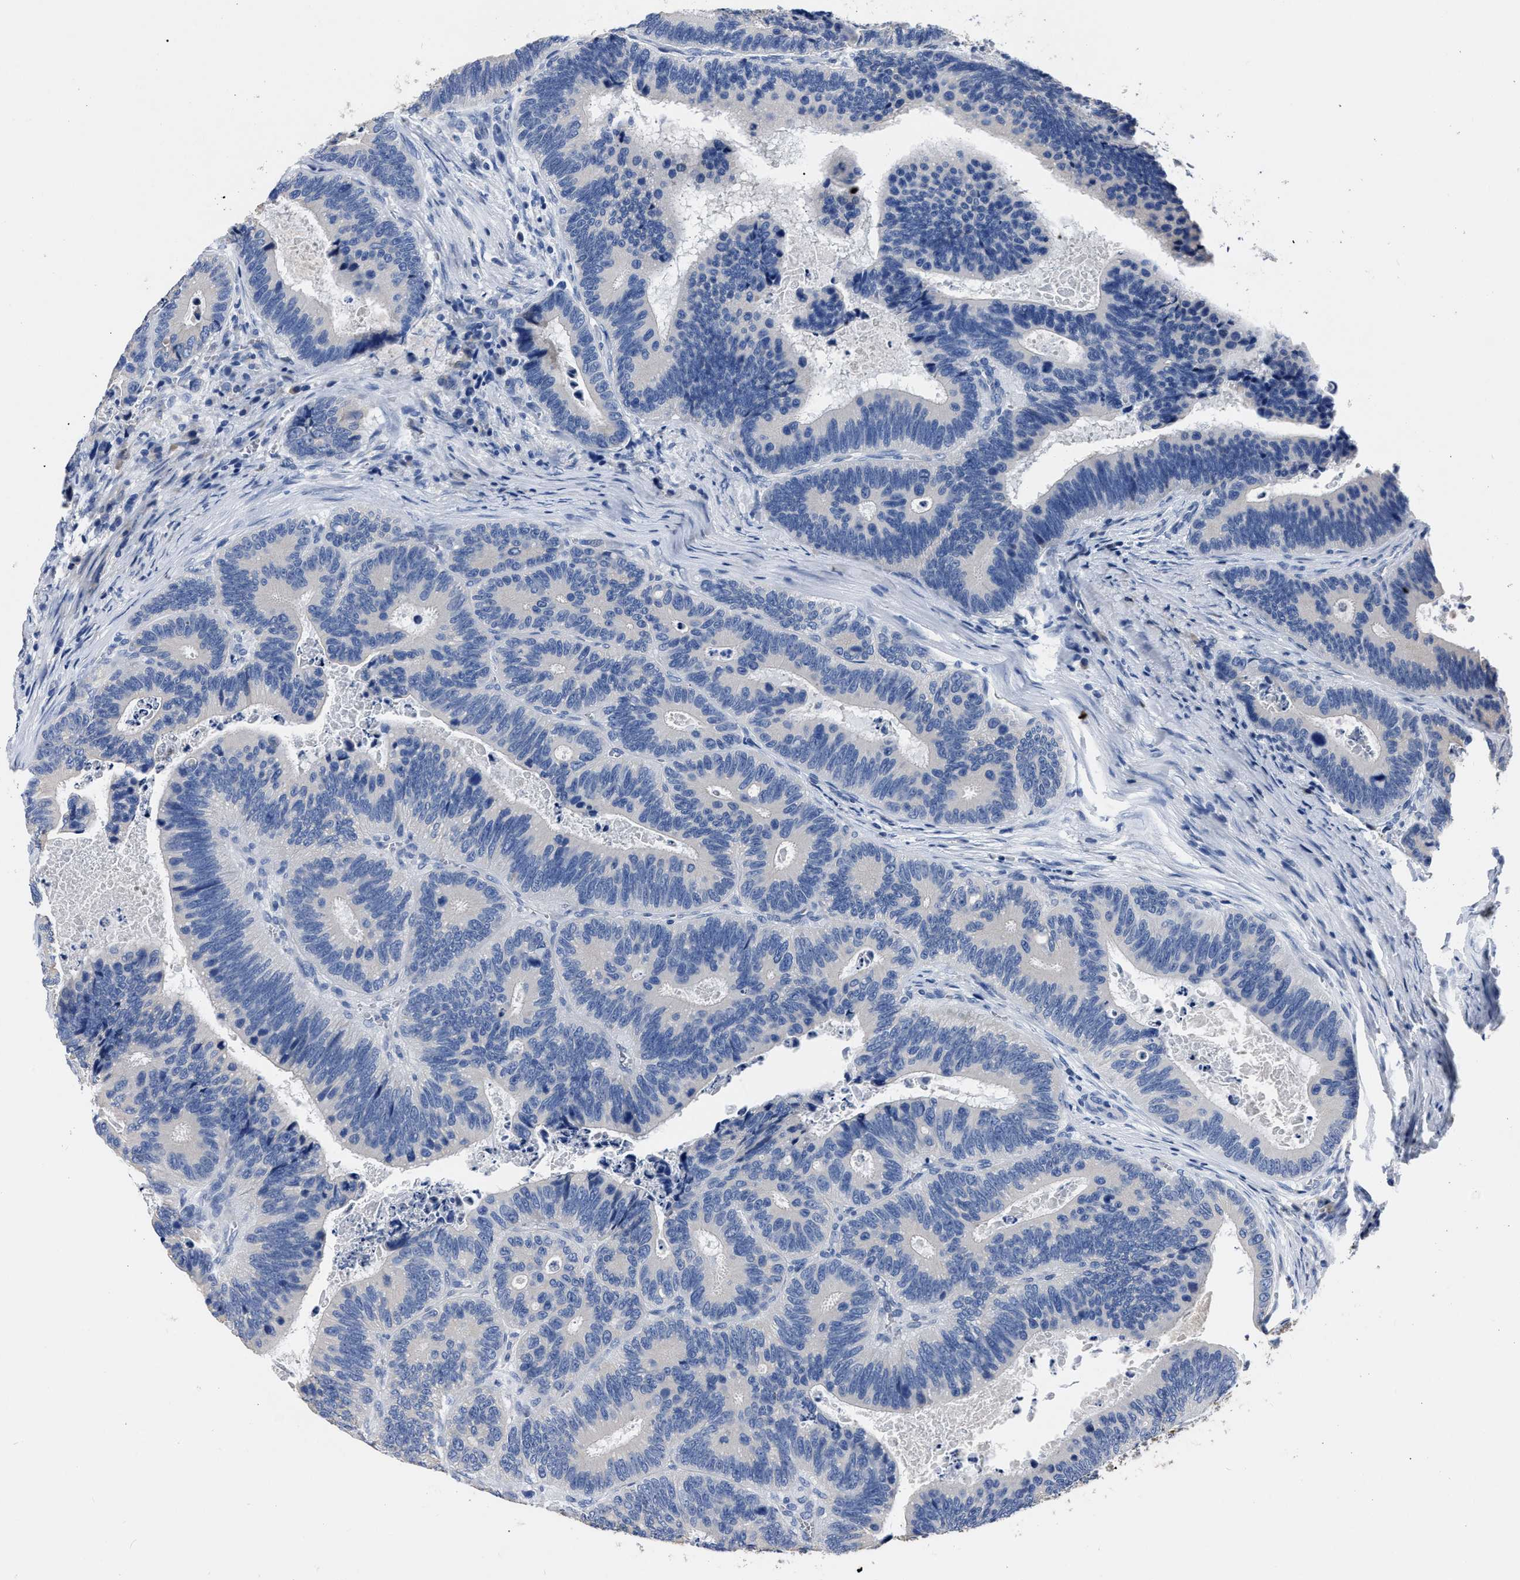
{"staining": {"intensity": "negative", "quantity": "none", "location": "none"}, "tissue": "colorectal cancer", "cell_type": "Tumor cells", "image_type": "cancer", "snomed": [{"axis": "morphology", "description": "Inflammation, NOS"}, {"axis": "morphology", "description": "Adenocarcinoma, NOS"}, {"axis": "topography", "description": "Colon"}], "caption": "High power microscopy micrograph of an immunohistochemistry (IHC) histopathology image of colorectal cancer, revealing no significant positivity in tumor cells.", "gene": "MOV10L1", "patient": {"sex": "male", "age": 72}}